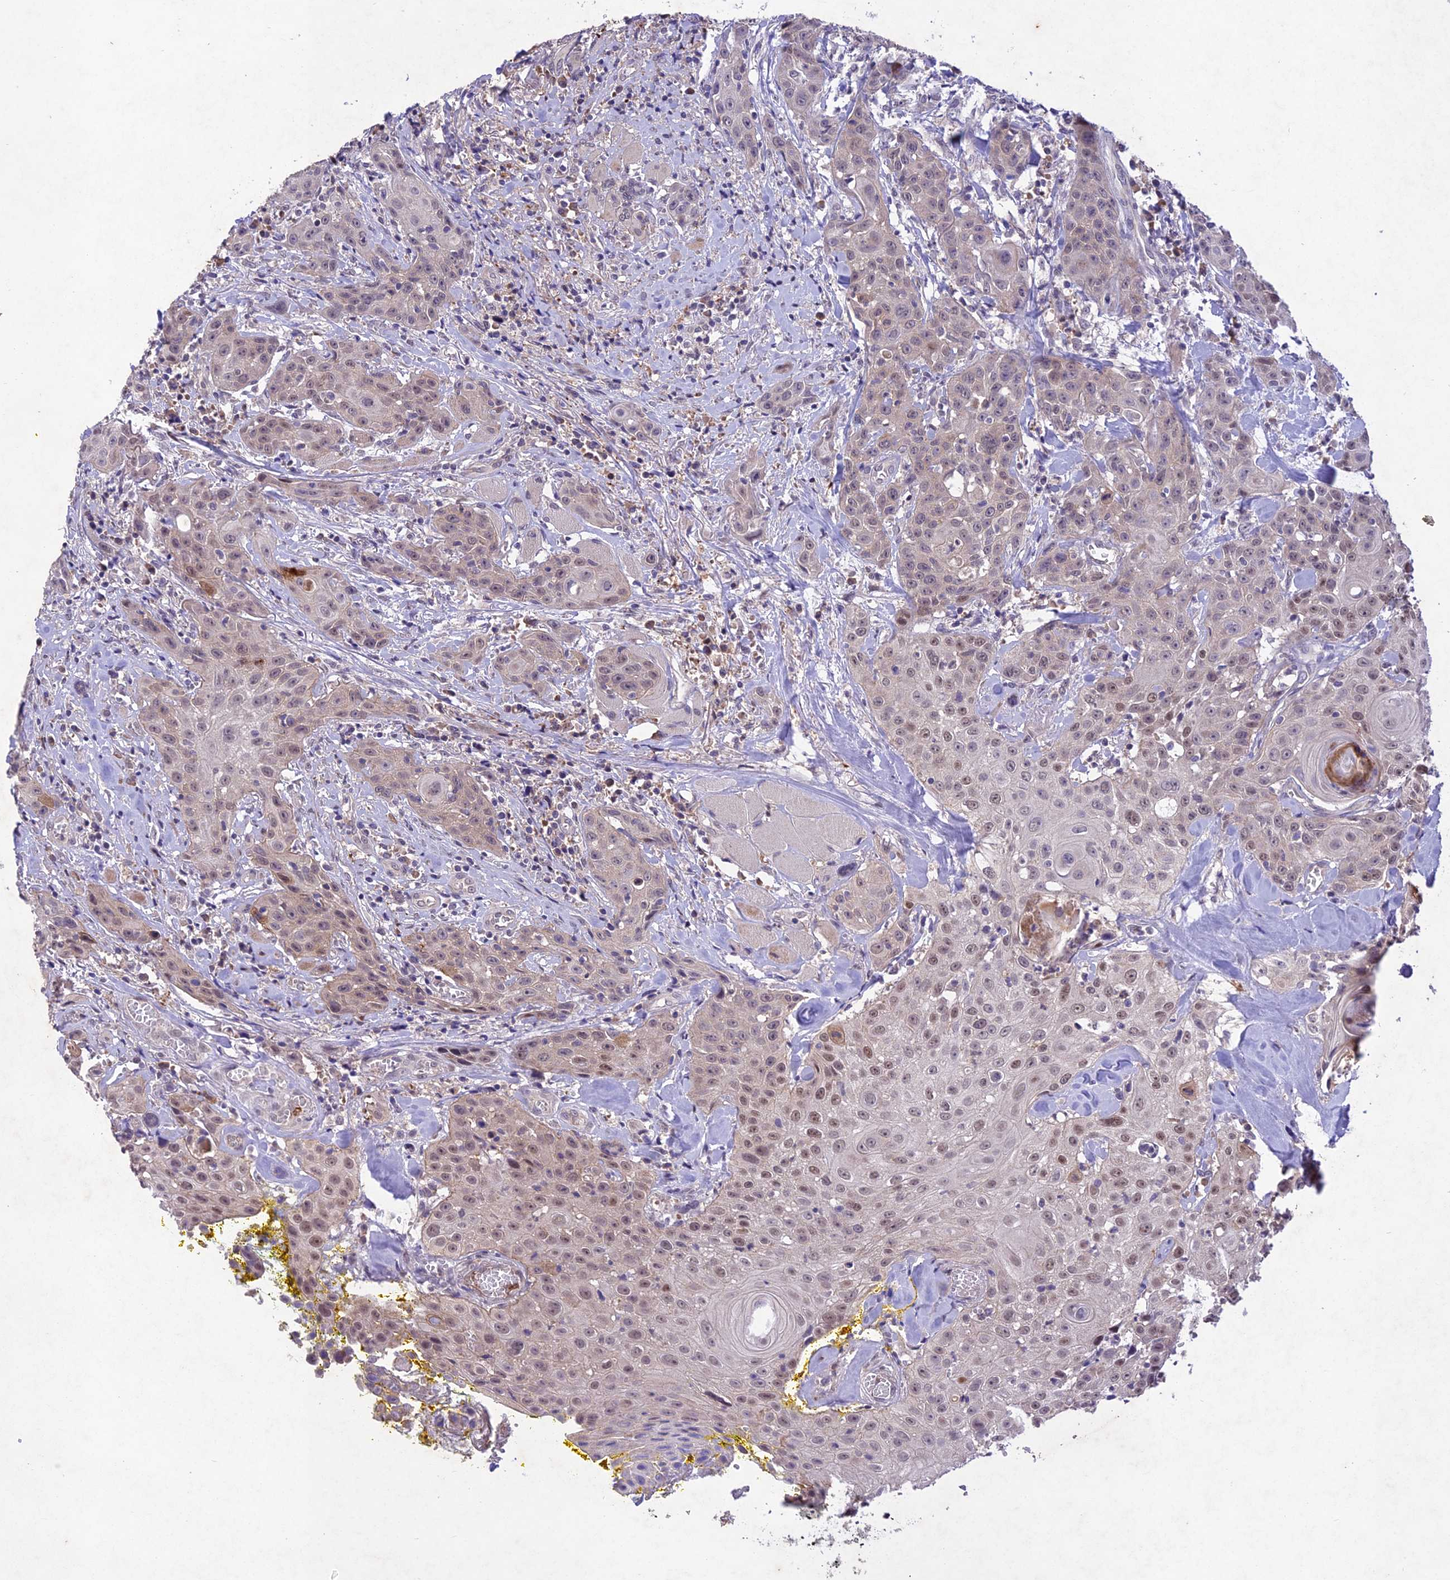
{"staining": {"intensity": "moderate", "quantity": ">75%", "location": "nuclear"}, "tissue": "head and neck cancer", "cell_type": "Tumor cells", "image_type": "cancer", "snomed": [{"axis": "morphology", "description": "Squamous cell carcinoma, NOS"}, {"axis": "topography", "description": "Oral tissue"}, {"axis": "topography", "description": "Head-Neck"}], "caption": "Immunohistochemistry of head and neck cancer (squamous cell carcinoma) reveals medium levels of moderate nuclear staining in about >75% of tumor cells. The staining was performed using DAB (3,3'-diaminobenzidine) to visualize the protein expression in brown, while the nuclei were stained in blue with hematoxylin (Magnification: 20x).", "gene": "ANKRD52", "patient": {"sex": "female", "age": 82}}